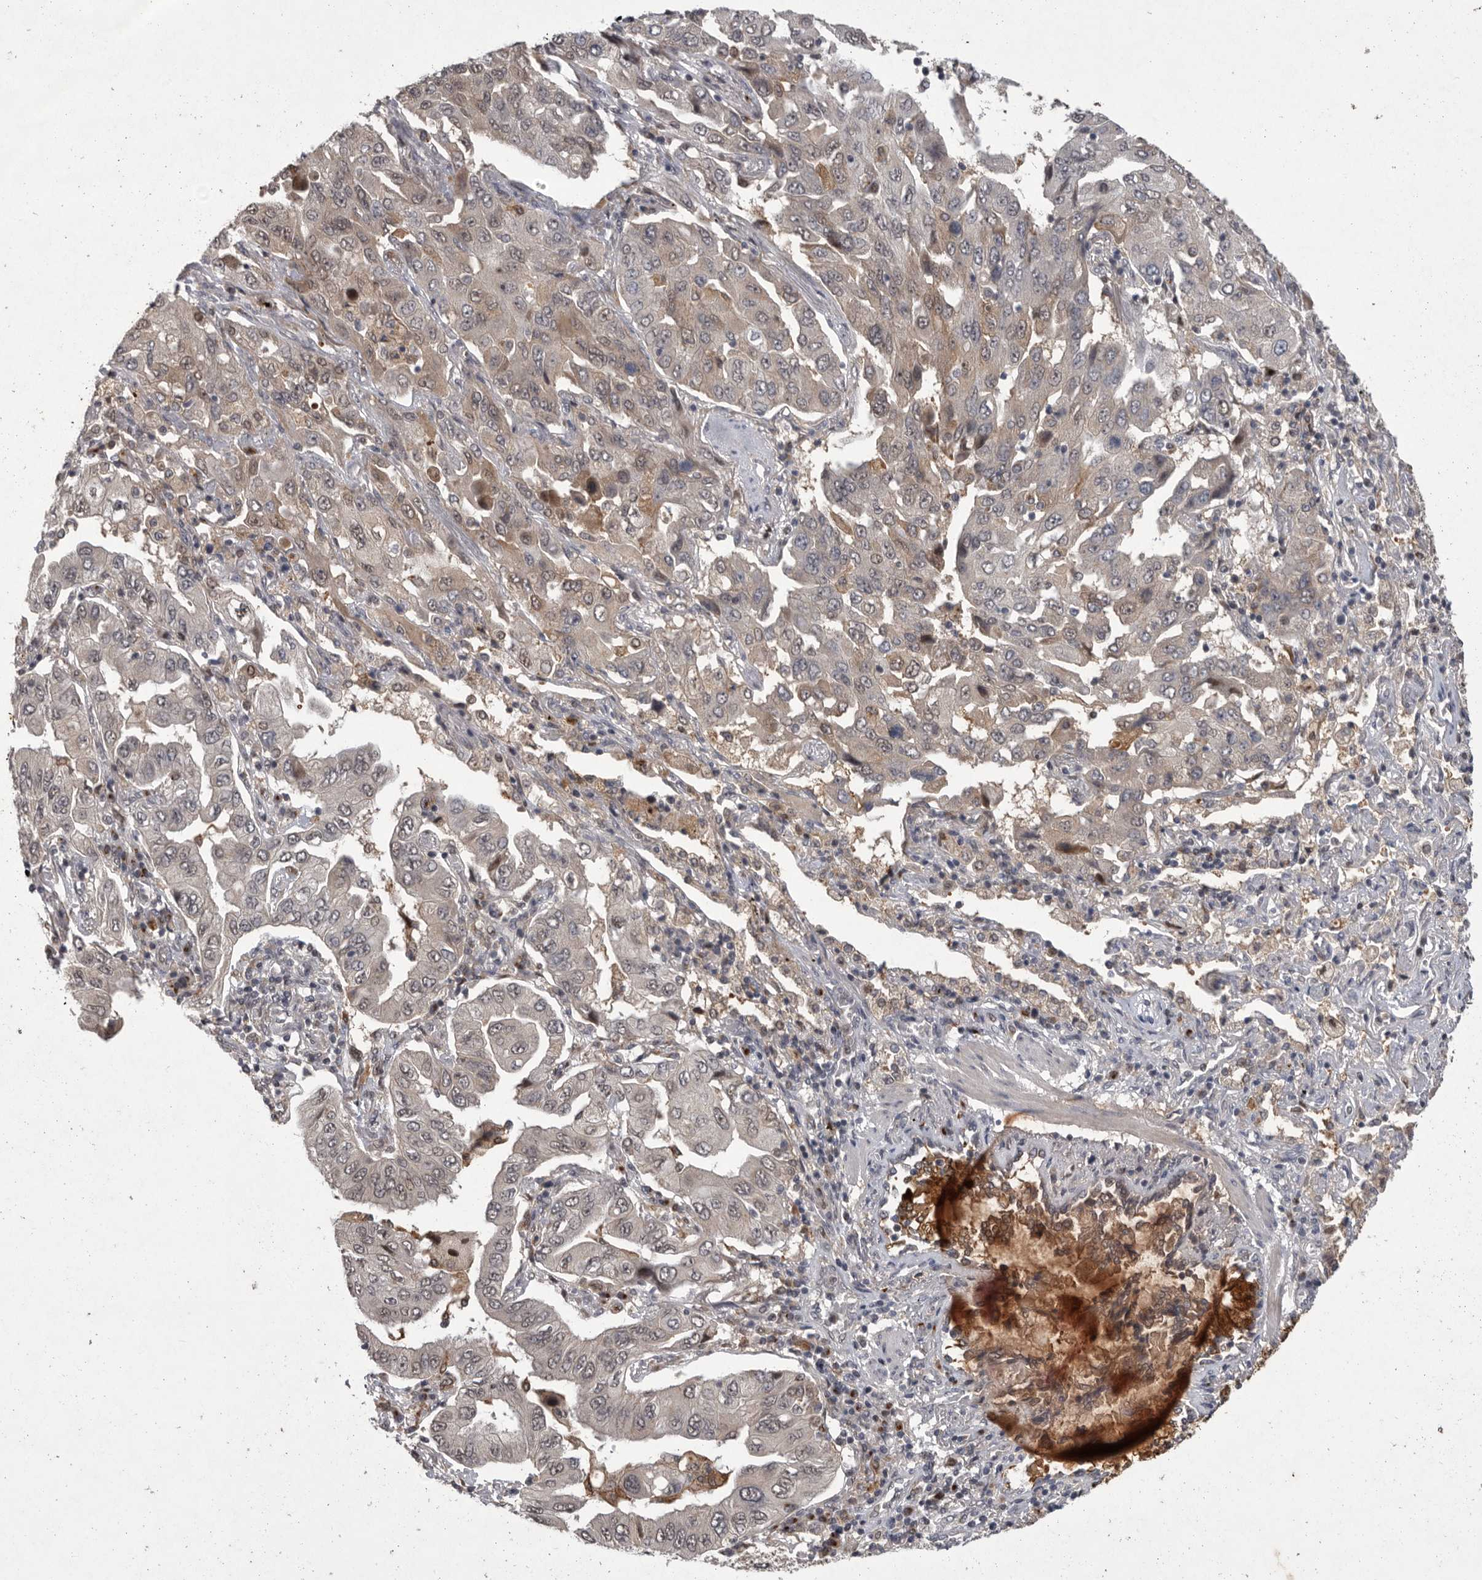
{"staining": {"intensity": "weak", "quantity": "25%-75%", "location": "cytoplasmic/membranous"}, "tissue": "lung cancer", "cell_type": "Tumor cells", "image_type": "cancer", "snomed": [{"axis": "morphology", "description": "Adenocarcinoma, NOS"}, {"axis": "topography", "description": "Lung"}], "caption": "The image demonstrates staining of lung cancer, revealing weak cytoplasmic/membranous protein staining (brown color) within tumor cells. The protein of interest is stained brown, and the nuclei are stained in blue (DAB IHC with brightfield microscopy, high magnification).", "gene": "MAN2A1", "patient": {"sex": "female", "age": 65}}